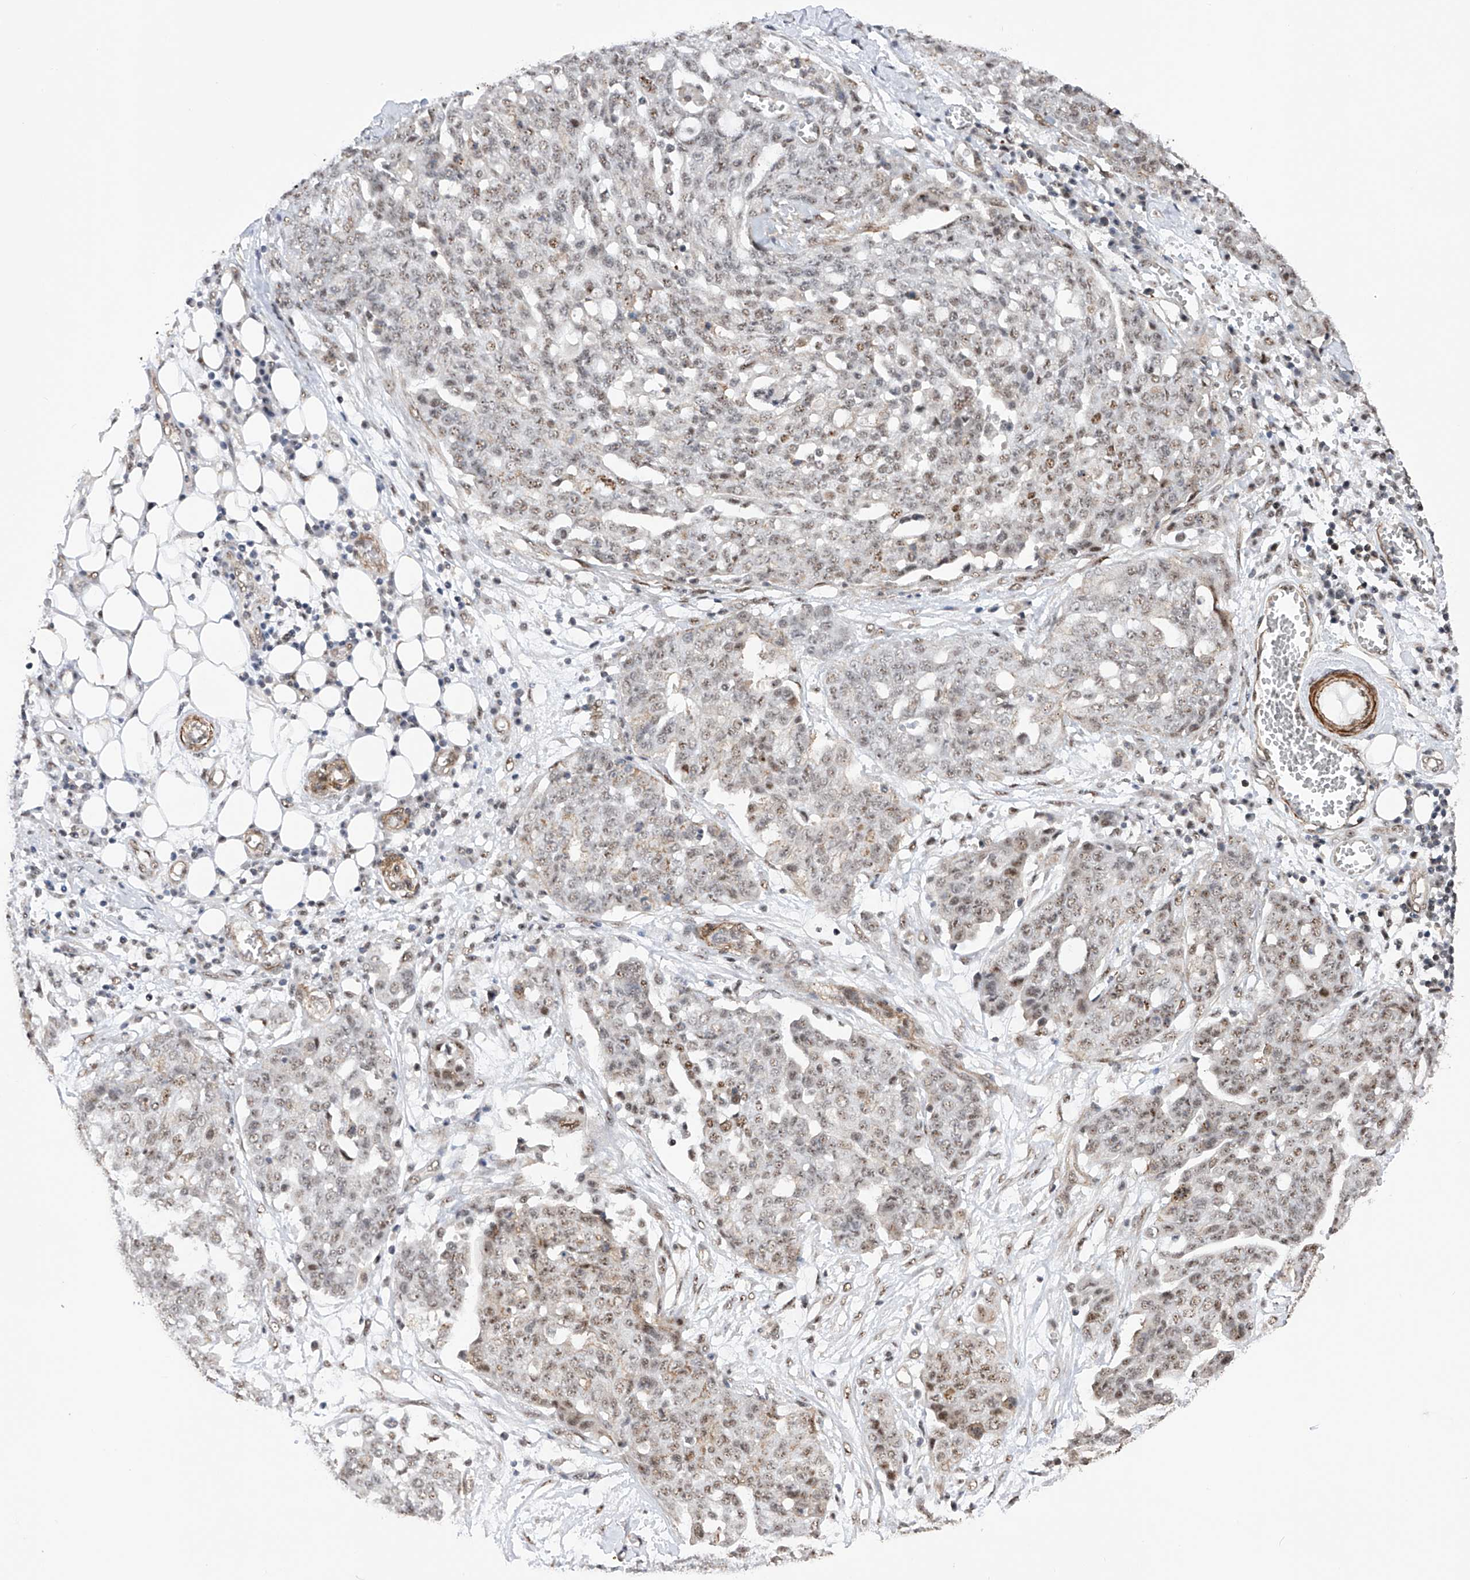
{"staining": {"intensity": "weak", "quantity": "25%-75%", "location": "nuclear"}, "tissue": "ovarian cancer", "cell_type": "Tumor cells", "image_type": "cancer", "snomed": [{"axis": "morphology", "description": "Cystadenocarcinoma, serous, NOS"}, {"axis": "topography", "description": "Soft tissue"}, {"axis": "topography", "description": "Ovary"}], "caption": "The photomicrograph exhibits a brown stain indicating the presence of a protein in the nuclear of tumor cells in serous cystadenocarcinoma (ovarian).", "gene": "NFATC4", "patient": {"sex": "female", "age": 57}}